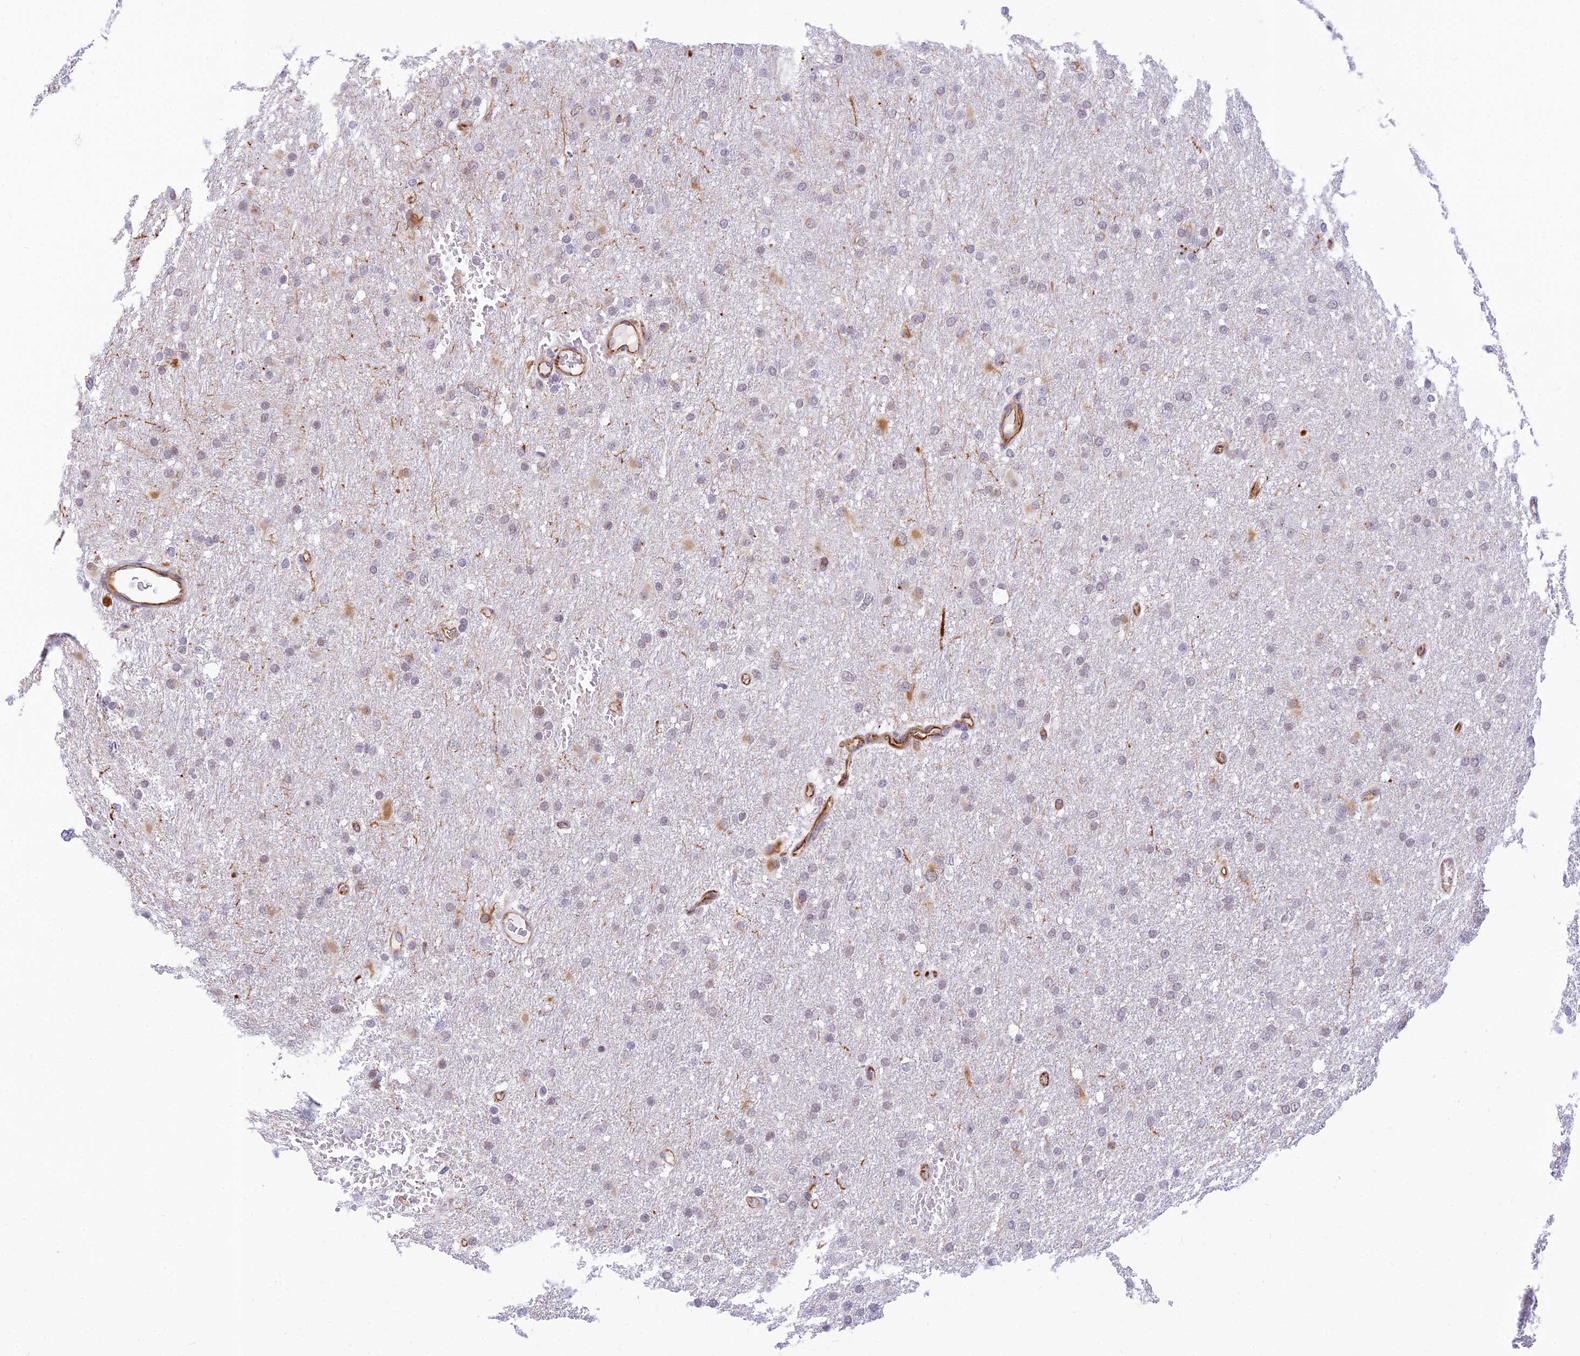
{"staining": {"intensity": "weak", "quantity": "25%-75%", "location": "nuclear"}, "tissue": "glioma", "cell_type": "Tumor cells", "image_type": "cancer", "snomed": [{"axis": "morphology", "description": "Glioma, malignant, High grade"}, {"axis": "topography", "description": "Cerebral cortex"}], "caption": "Tumor cells demonstrate low levels of weak nuclear expression in approximately 25%-75% of cells in human high-grade glioma (malignant).", "gene": "SAPCD2", "patient": {"sex": "female", "age": 36}}